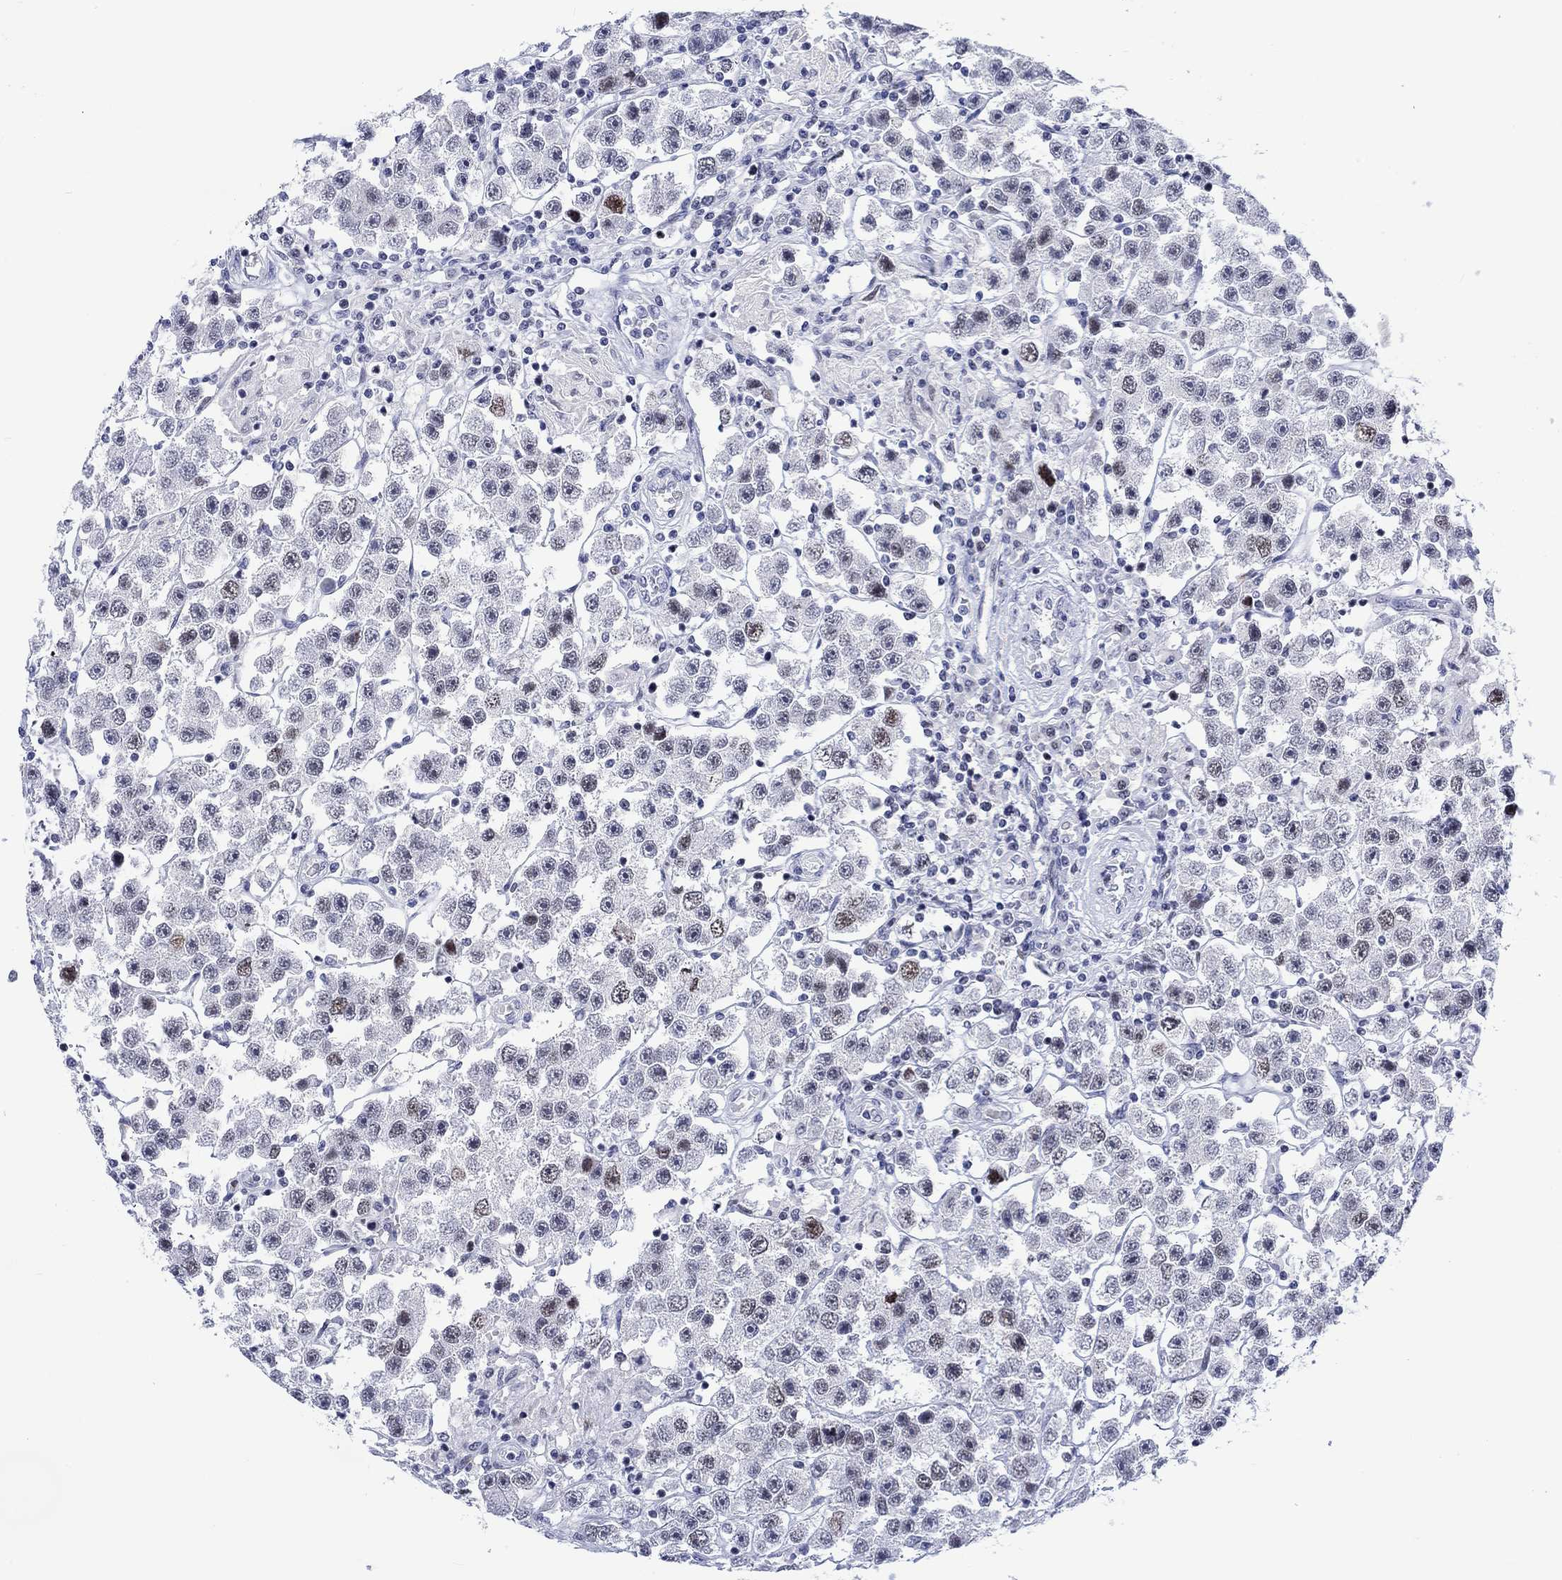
{"staining": {"intensity": "moderate", "quantity": "<25%", "location": "nuclear"}, "tissue": "testis cancer", "cell_type": "Tumor cells", "image_type": "cancer", "snomed": [{"axis": "morphology", "description": "Seminoma, NOS"}, {"axis": "topography", "description": "Testis"}], "caption": "This photomicrograph exhibits testis cancer stained with immunohistochemistry to label a protein in brown. The nuclear of tumor cells show moderate positivity for the protein. Nuclei are counter-stained blue.", "gene": "CDCA2", "patient": {"sex": "male", "age": 45}}